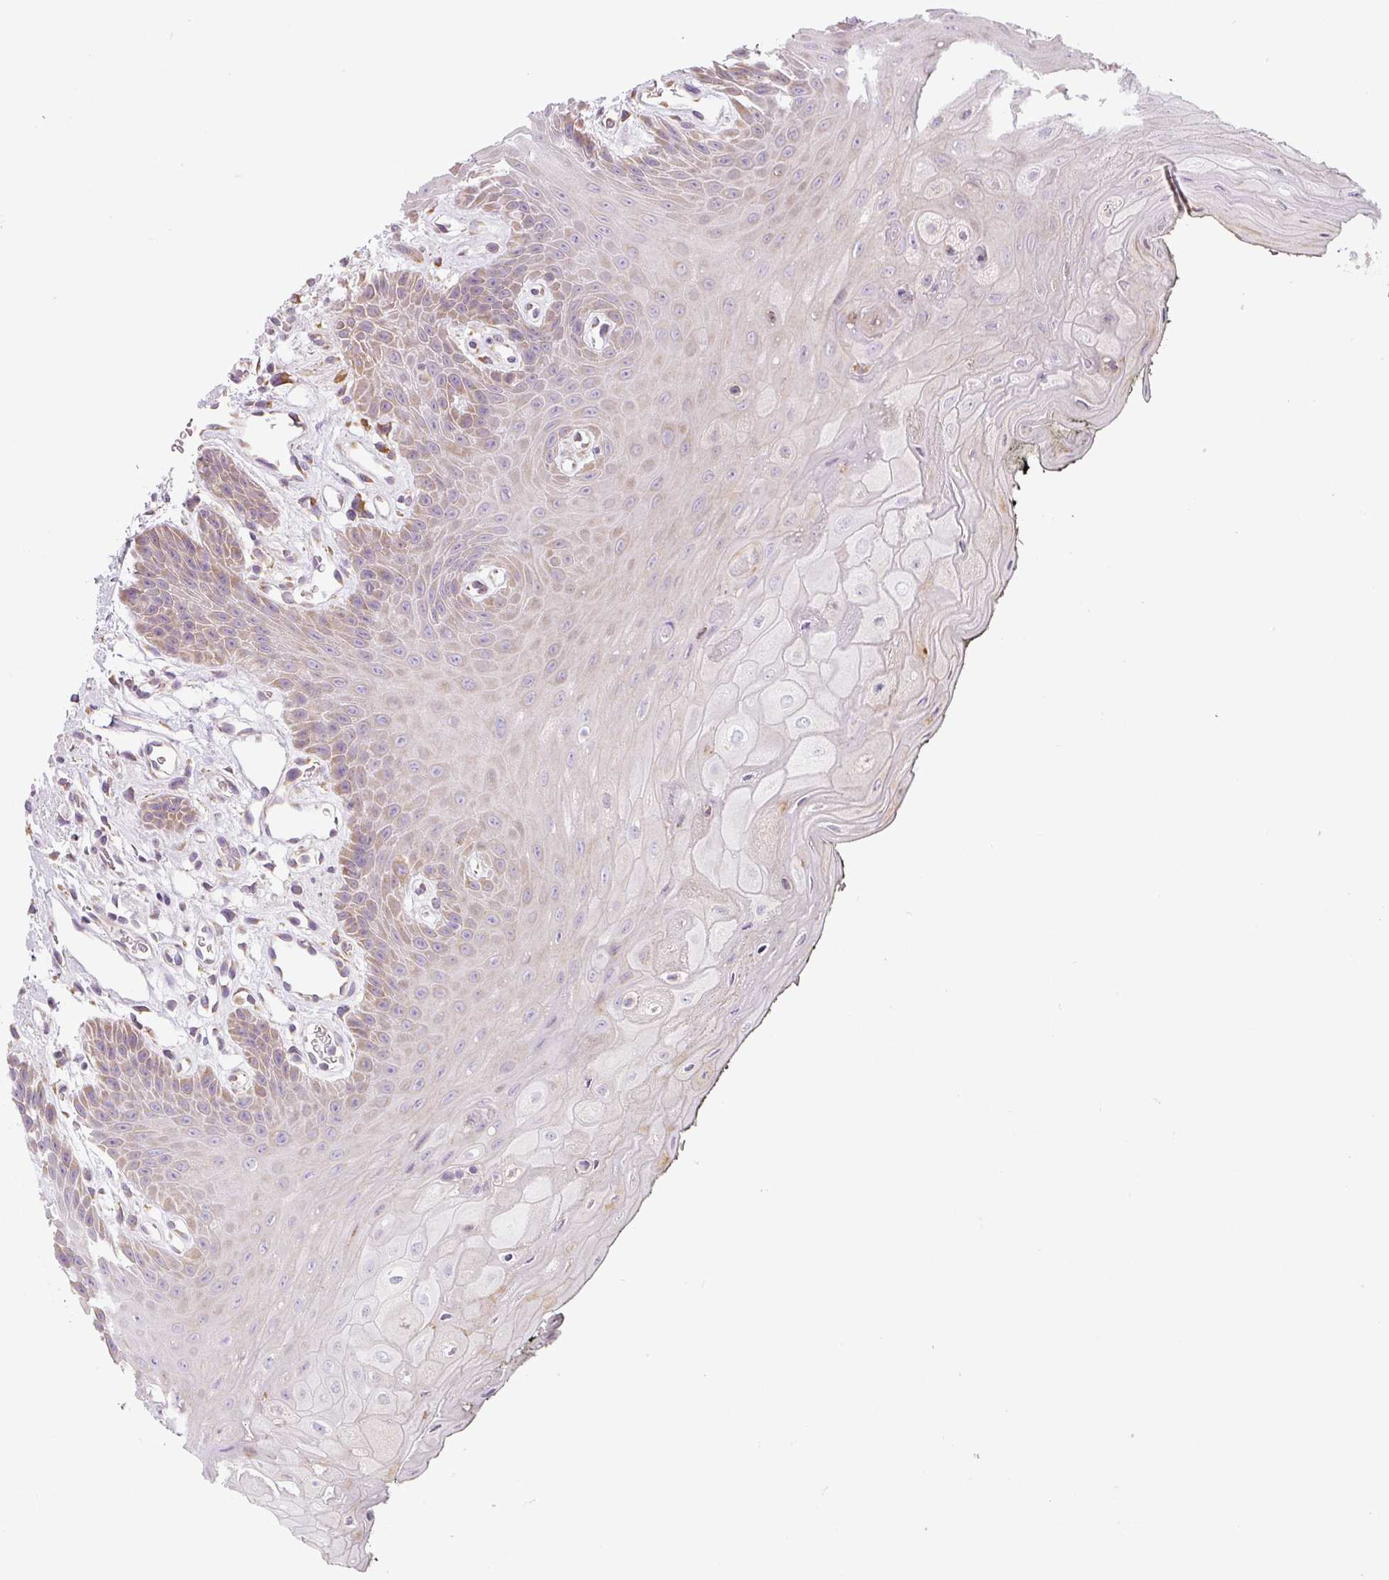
{"staining": {"intensity": "weak", "quantity": "<25%", "location": "cytoplasmic/membranous"}, "tissue": "oral mucosa", "cell_type": "Squamous epithelial cells", "image_type": "normal", "snomed": [{"axis": "morphology", "description": "Normal tissue, NOS"}, {"axis": "topography", "description": "Oral tissue"}, {"axis": "topography", "description": "Tounge, NOS"}], "caption": "Immunohistochemical staining of benign human oral mucosa exhibits no significant staining in squamous epithelial cells.", "gene": "MORN4", "patient": {"sex": "female", "age": 59}}